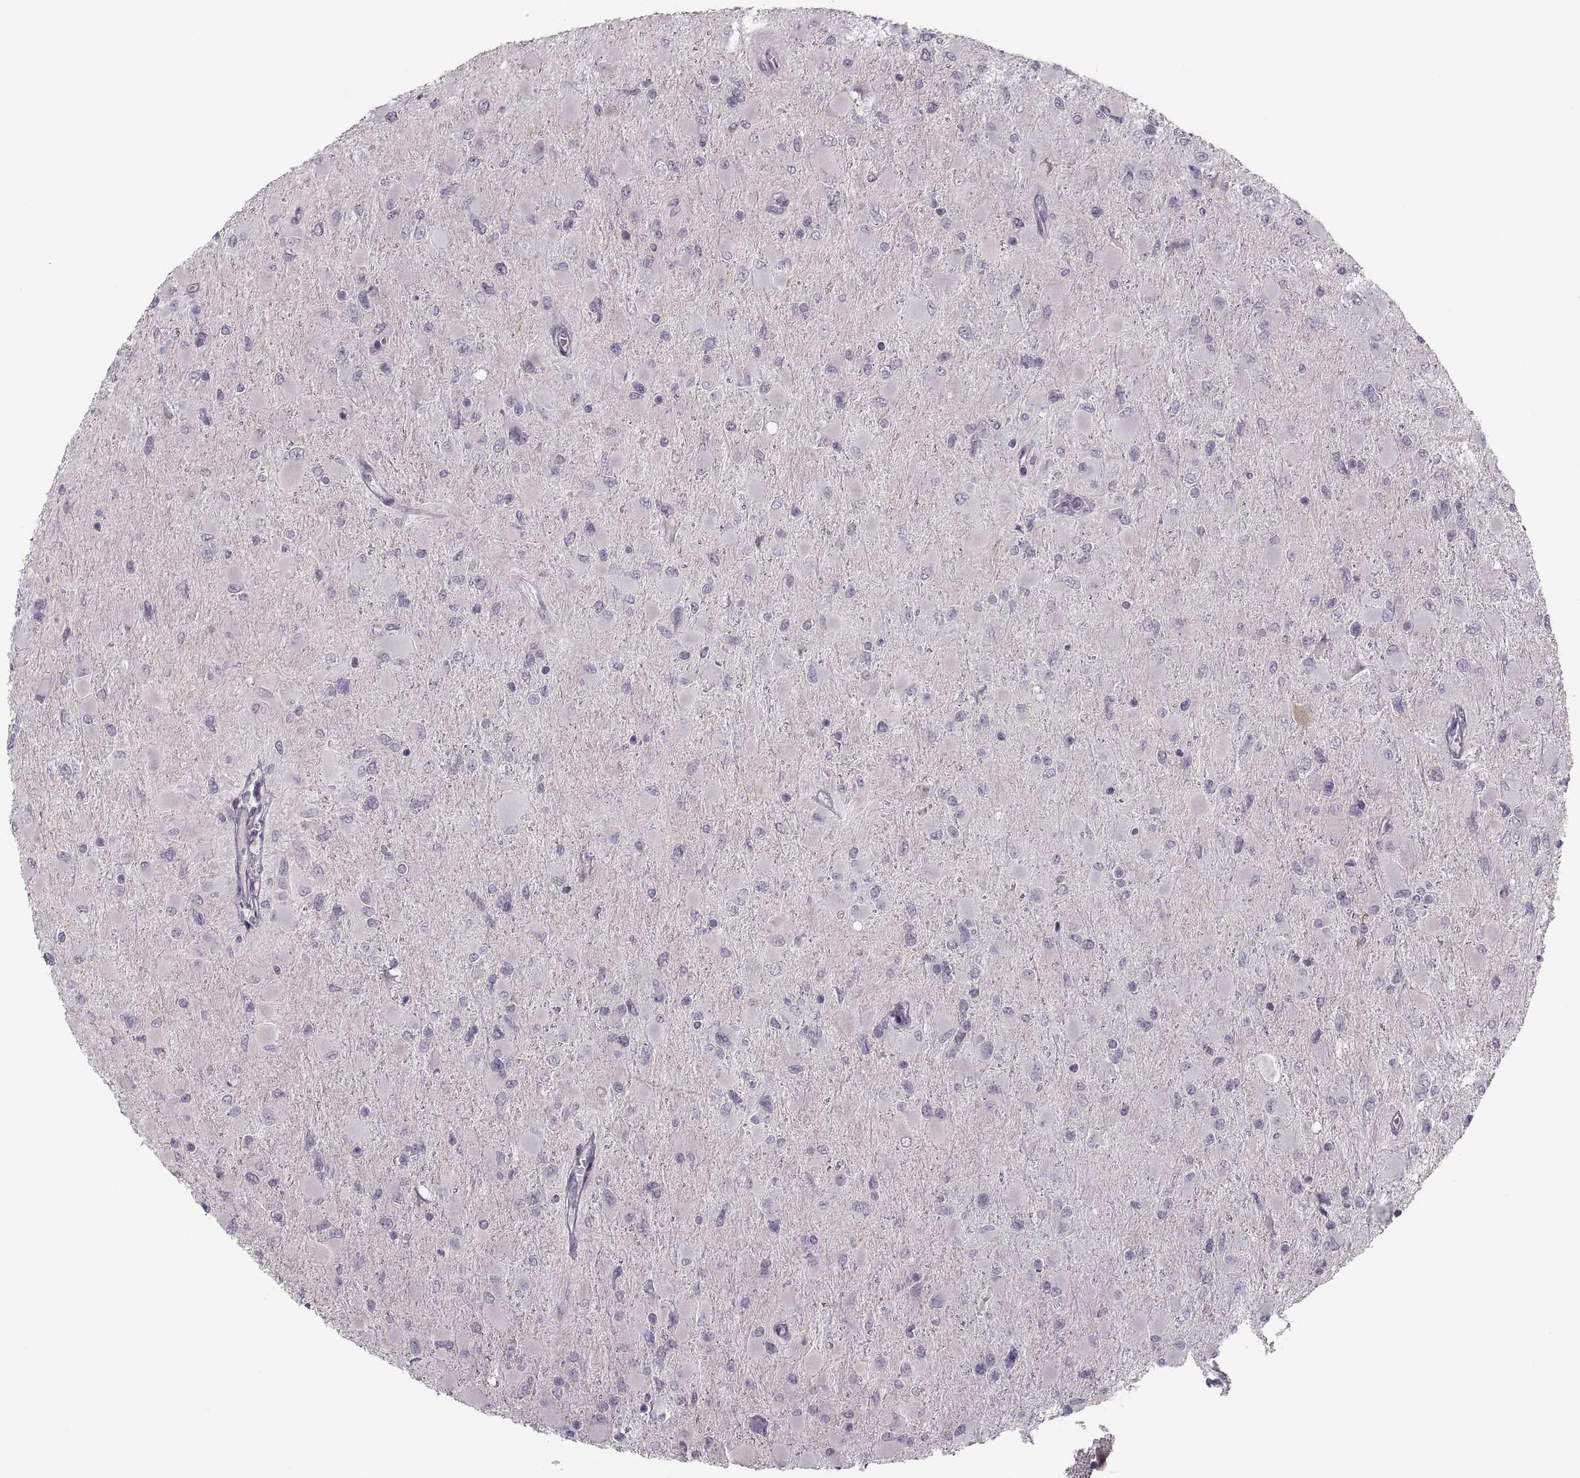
{"staining": {"intensity": "negative", "quantity": "none", "location": "none"}, "tissue": "glioma", "cell_type": "Tumor cells", "image_type": "cancer", "snomed": [{"axis": "morphology", "description": "Glioma, malignant, High grade"}, {"axis": "topography", "description": "Cerebral cortex"}], "caption": "A high-resolution micrograph shows immunohistochemistry staining of malignant high-grade glioma, which displays no significant staining in tumor cells.", "gene": "H2AP", "patient": {"sex": "female", "age": 36}}